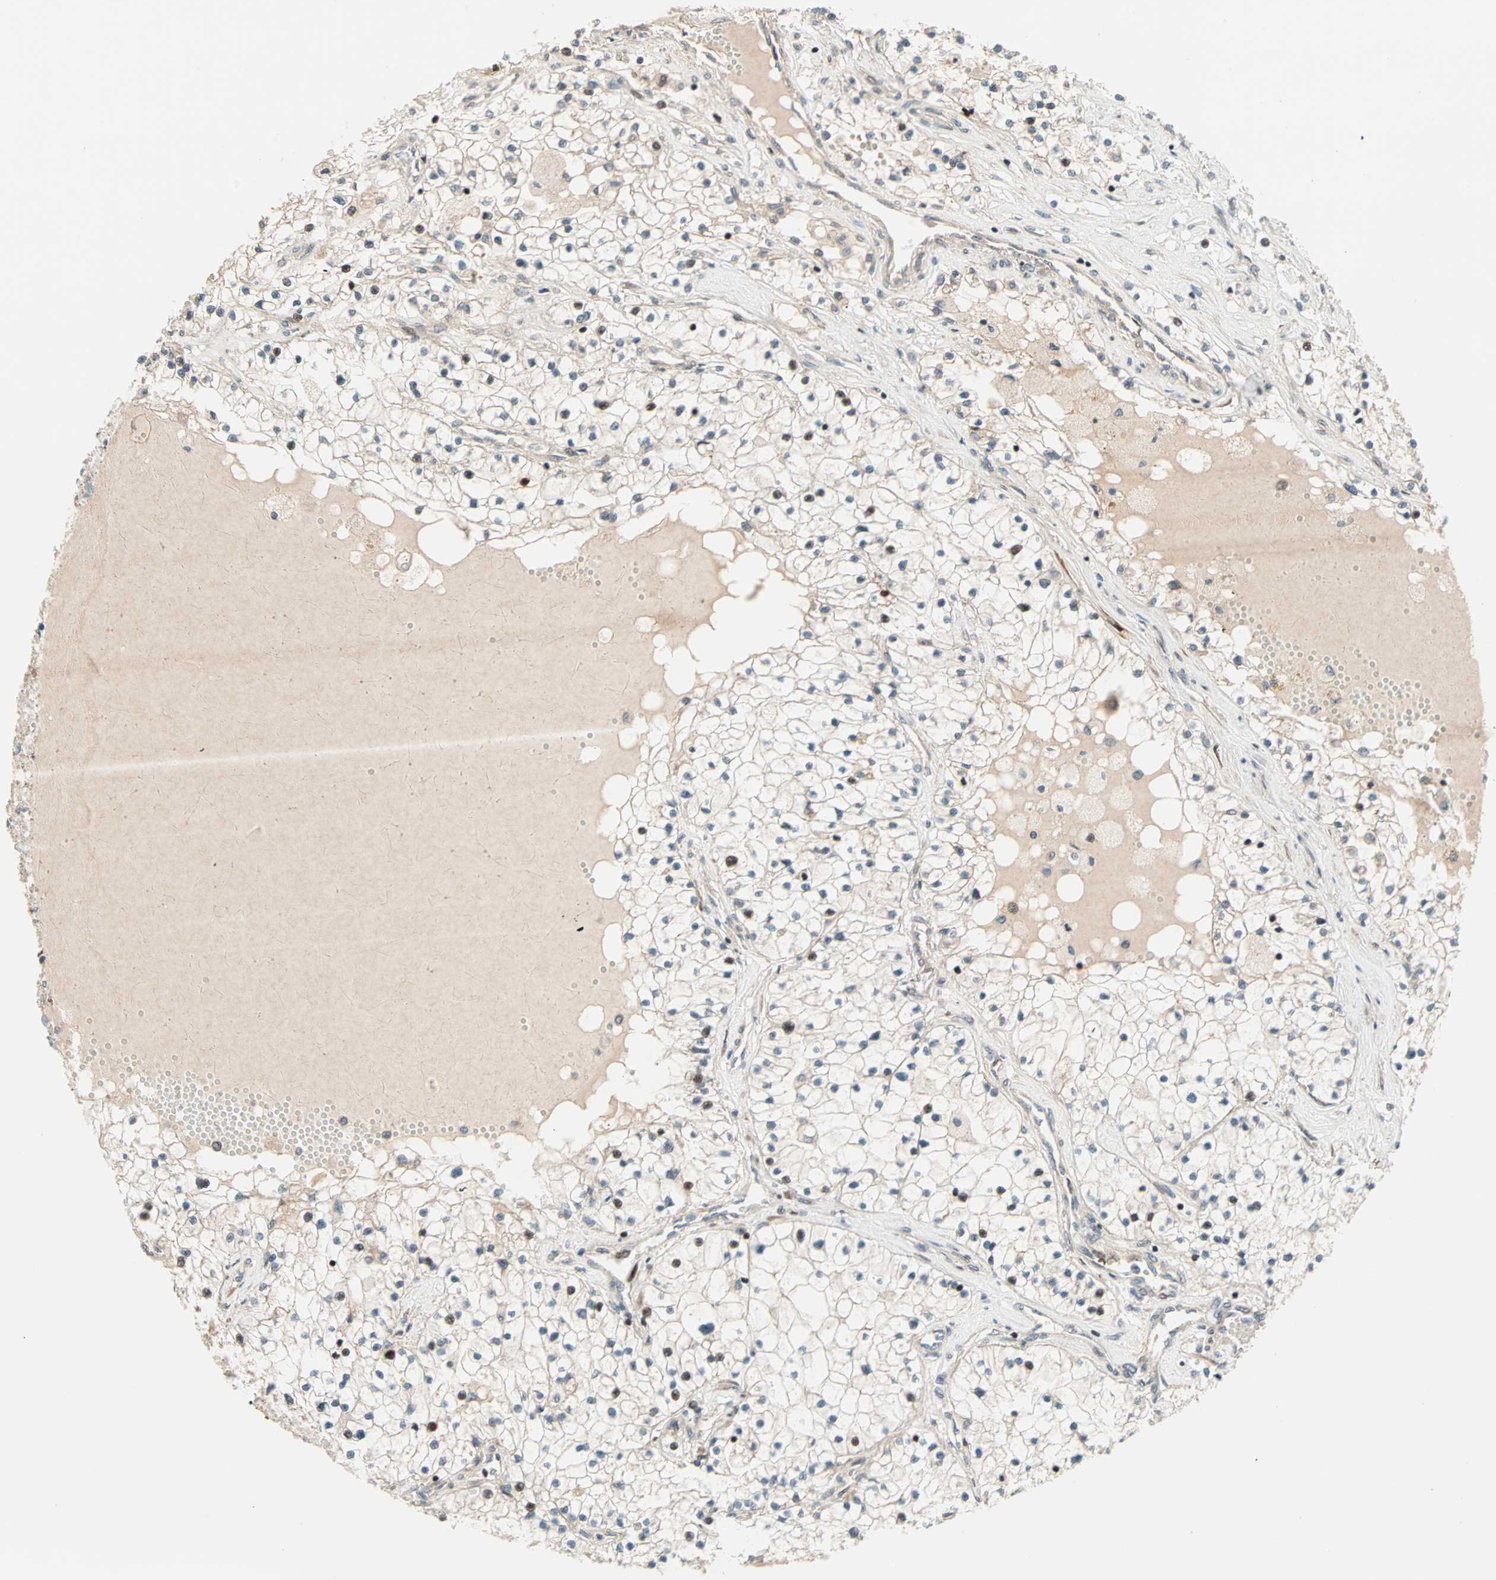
{"staining": {"intensity": "weak", "quantity": "25%-75%", "location": "cytoplasmic/membranous,nuclear"}, "tissue": "renal cancer", "cell_type": "Tumor cells", "image_type": "cancer", "snomed": [{"axis": "morphology", "description": "Adenocarcinoma, NOS"}, {"axis": "topography", "description": "Kidney"}], "caption": "A histopathology image of renal adenocarcinoma stained for a protein exhibits weak cytoplasmic/membranous and nuclear brown staining in tumor cells.", "gene": "HECW1", "patient": {"sex": "male", "age": 68}}